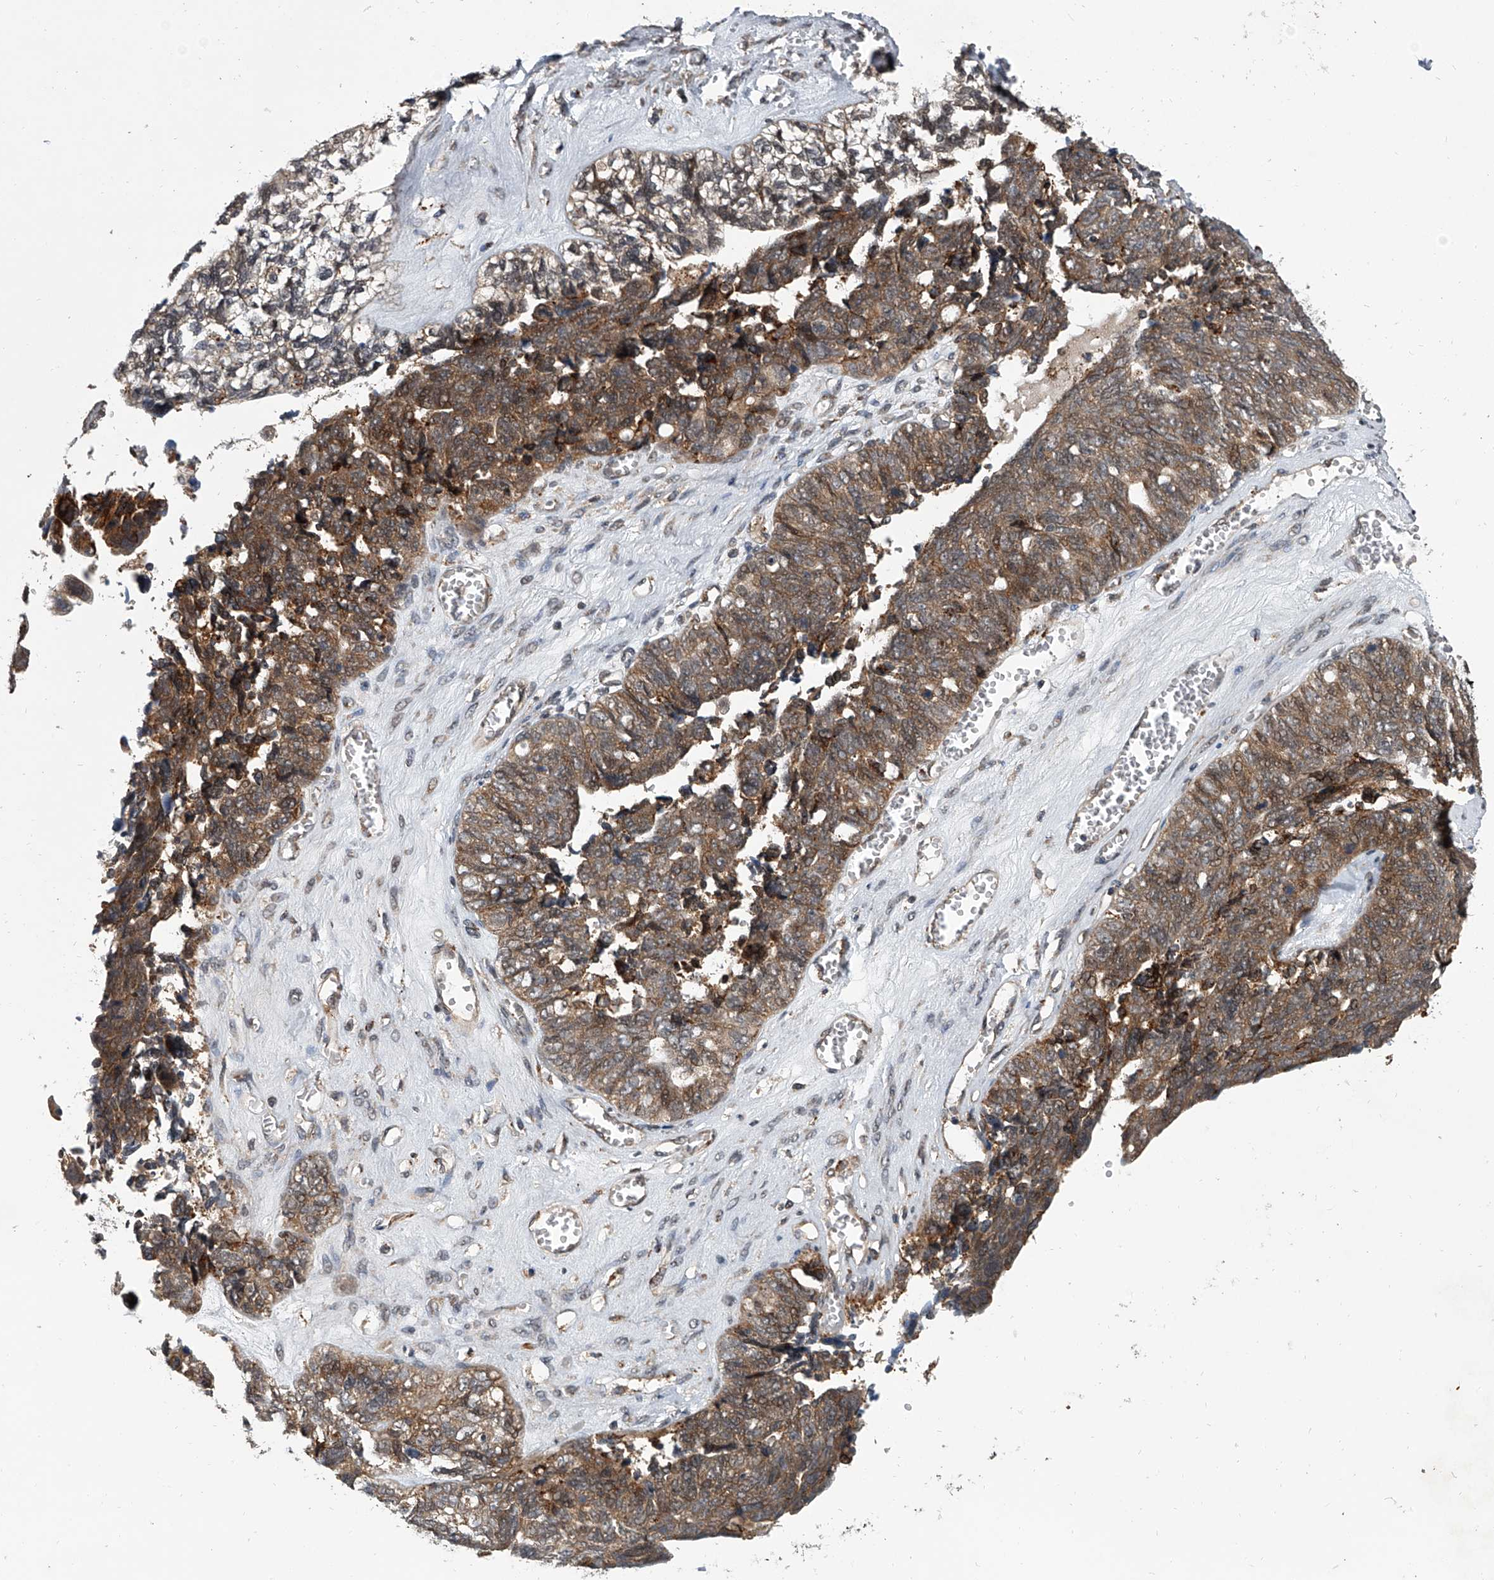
{"staining": {"intensity": "moderate", "quantity": ">75%", "location": "cytoplasmic/membranous"}, "tissue": "ovarian cancer", "cell_type": "Tumor cells", "image_type": "cancer", "snomed": [{"axis": "morphology", "description": "Cystadenocarcinoma, serous, NOS"}, {"axis": "topography", "description": "Ovary"}], "caption": "Ovarian serous cystadenocarcinoma stained with DAB immunohistochemistry reveals medium levels of moderate cytoplasmic/membranous expression in about >75% of tumor cells.", "gene": "GEMIN8", "patient": {"sex": "female", "age": 79}}